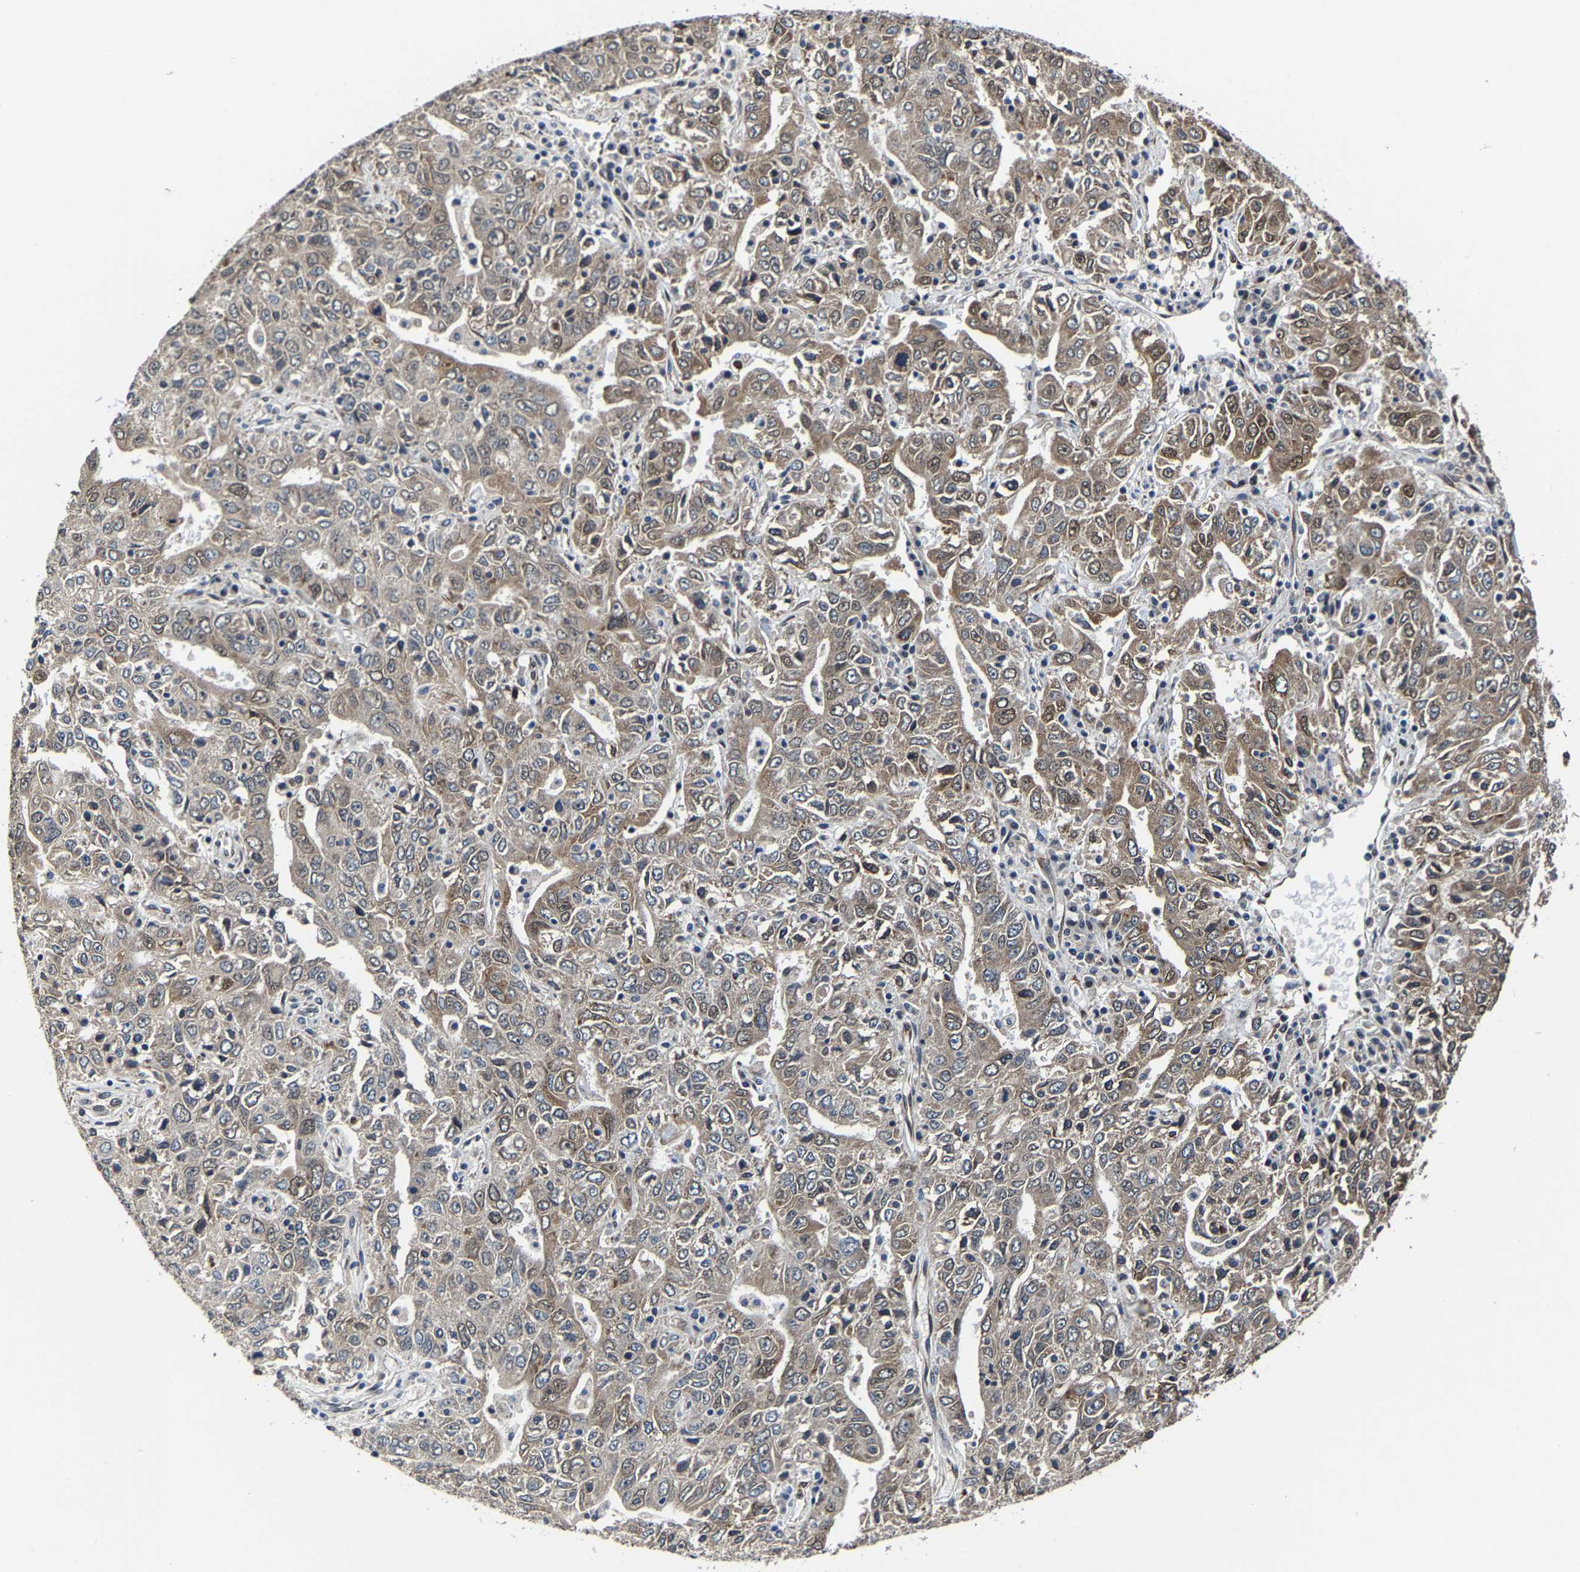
{"staining": {"intensity": "moderate", "quantity": ">75%", "location": "cytoplasmic/membranous,nuclear"}, "tissue": "ovarian cancer", "cell_type": "Tumor cells", "image_type": "cancer", "snomed": [{"axis": "morphology", "description": "Carcinoma, endometroid"}, {"axis": "topography", "description": "Ovary"}], "caption": "IHC histopathology image of human ovarian cancer (endometroid carcinoma) stained for a protein (brown), which demonstrates medium levels of moderate cytoplasmic/membranous and nuclear staining in approximately >75% of tumor cells.", "gene": "METTL1", "patient": {"sex": "female", "age": 62}}